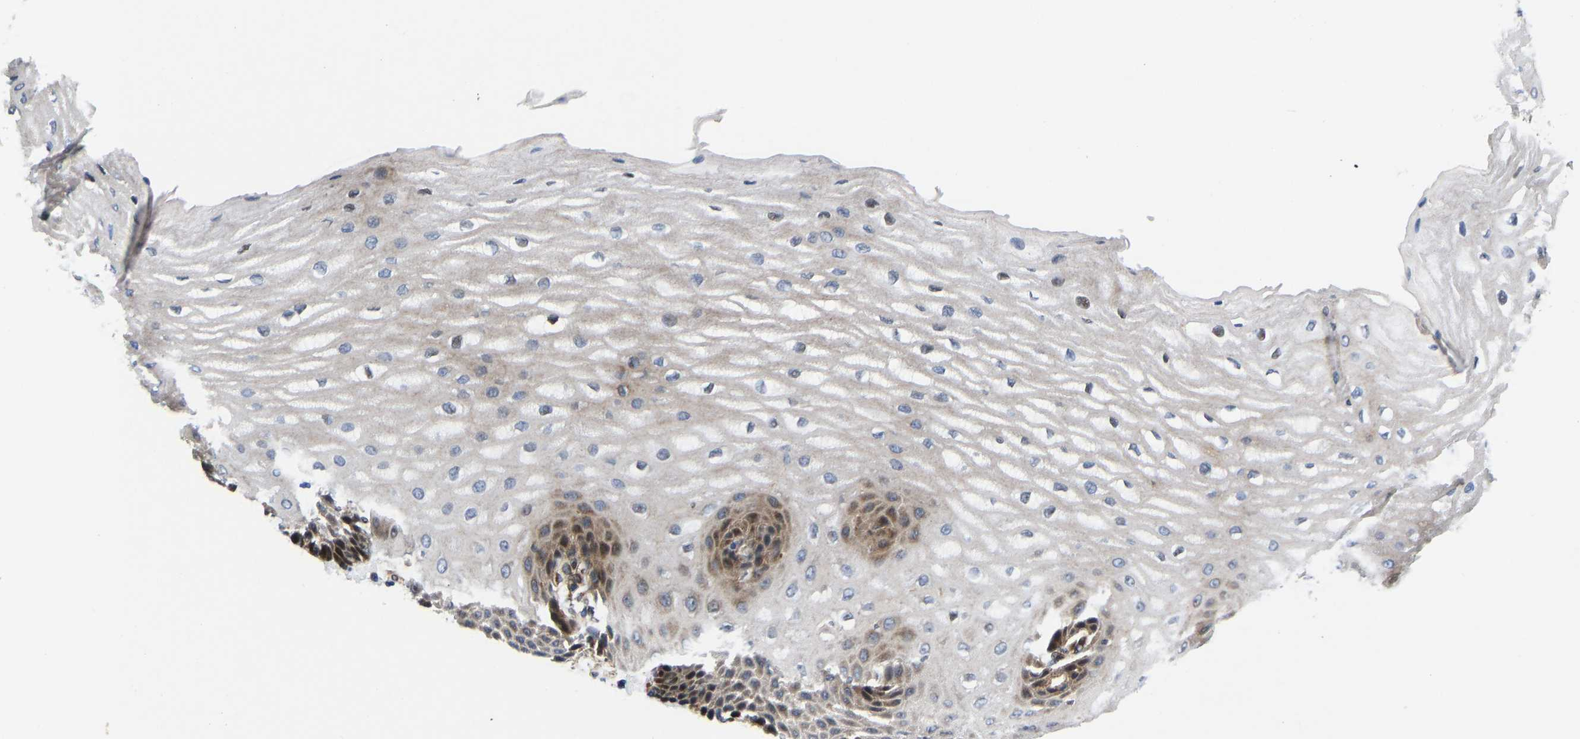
{"staining": {"intensity": "moderate", "quantity": "25%-75%", "location": "cytoplasmic/membranous"}, "tissue": "esophagus", "cell_type": "Squamous epithelial cells", "image_type": "normal", "snomed": [{"axis": "morphology", "description": "Normal tissue, NOS"}, {"axis": "topography", "description": "Esophagus"}], "caption": "Immunohistochemical staining of benign esophagus shows medium levels of moderate cytoplasmic/membranous staining in approximately 25%-75% of squamous epithelial cells.", "gene": "TMEM38B", "patient": {"sex": "male", "age": 54}}